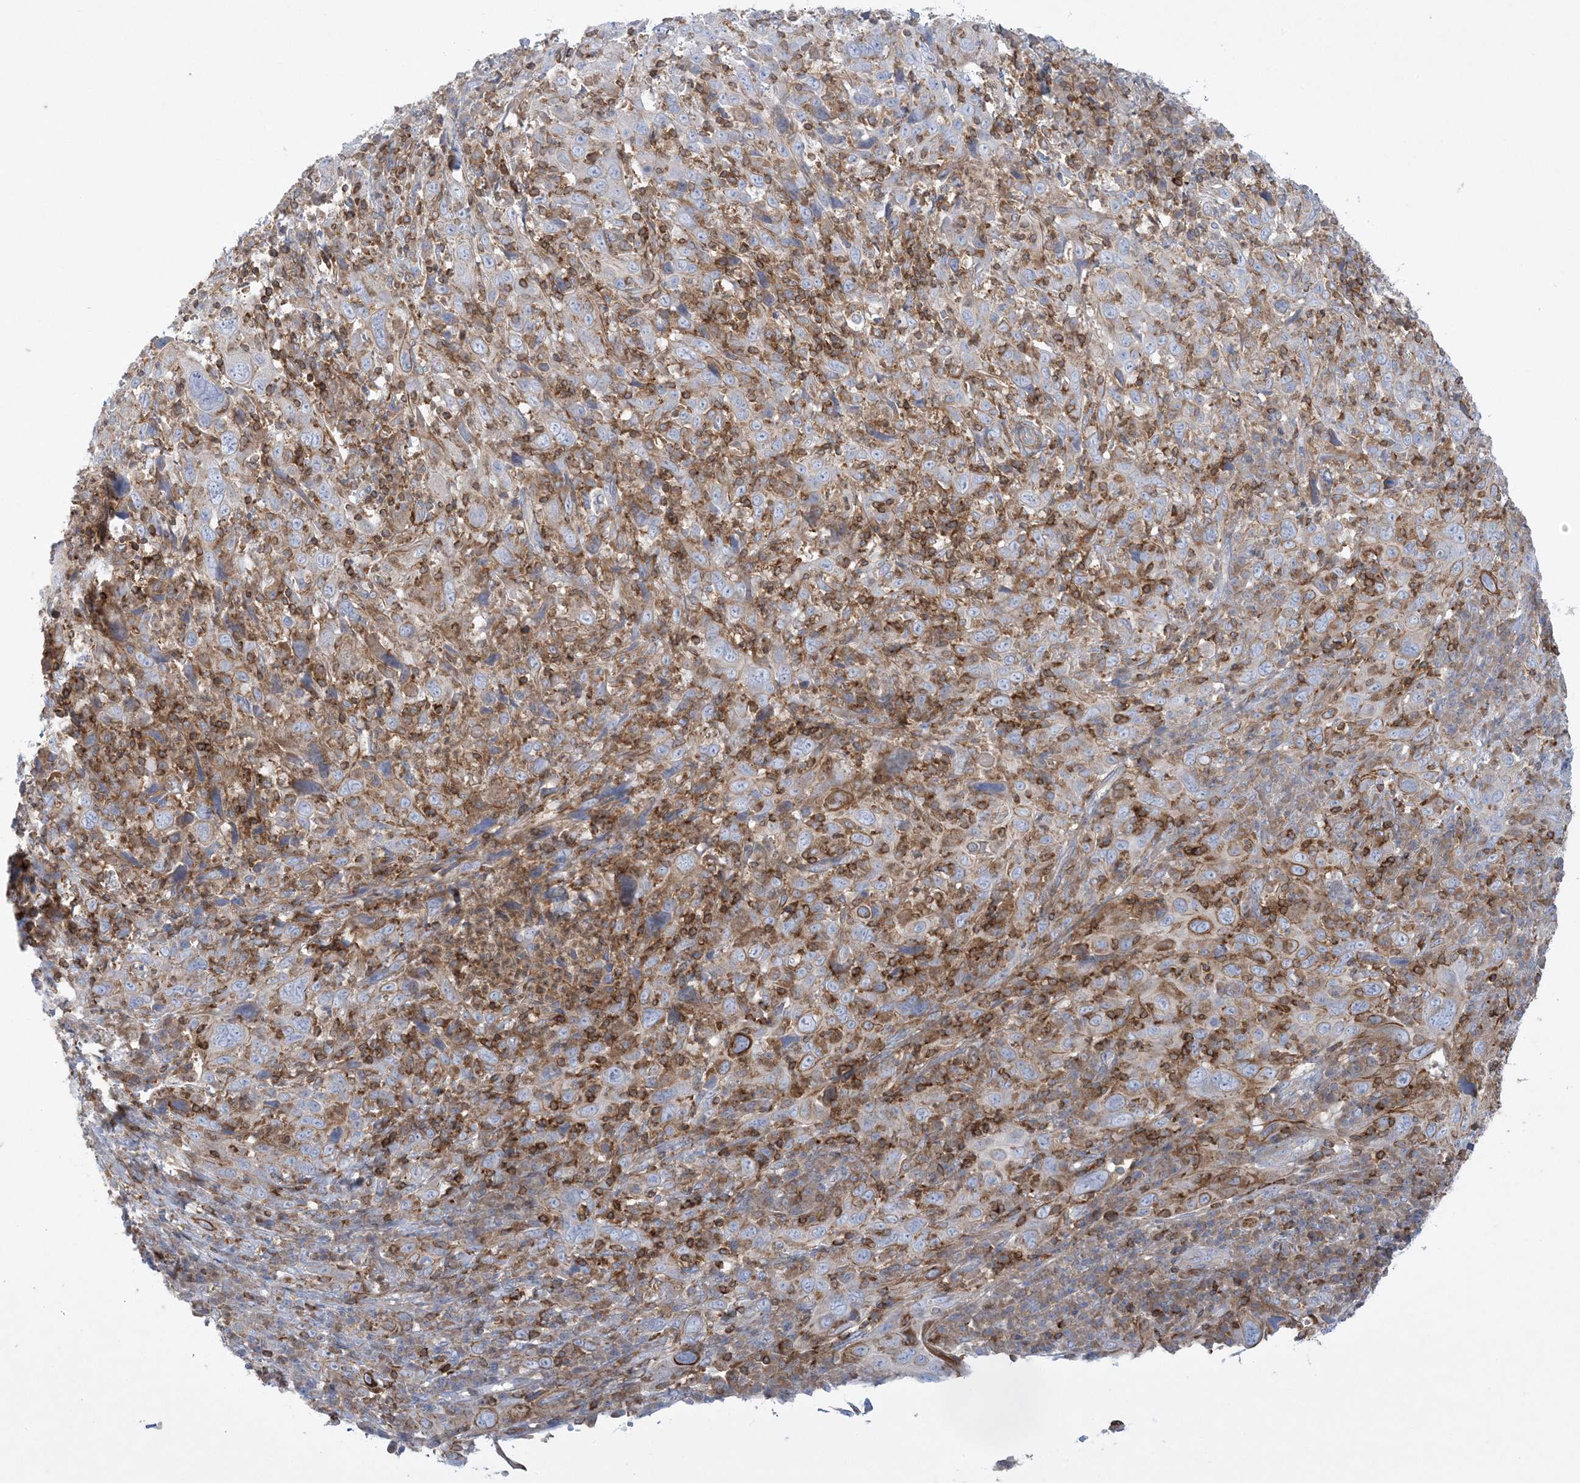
{"staining": {"intensity": "moderate", "quantity": "<25%", "location": "cytoplasmic/membranous"}, "tissue": "cervical cancer", "cell_type": "Tumor cells", "image_type": "cancer", "snomed": [{"axis": "morphology", "description": "Squamous cell carcinoma, NOS"}, {"axis": "topography", "description": "Cervix"}], "caption": "Immunohistochemical staining of cervical squamous cell carcinoma shows low levels of moderate cytoplasmic/membranous positivity in about <25% of tumor cells.", "gene": "ARHGAP30", "patient": {"sex": "female", "age": 46}}